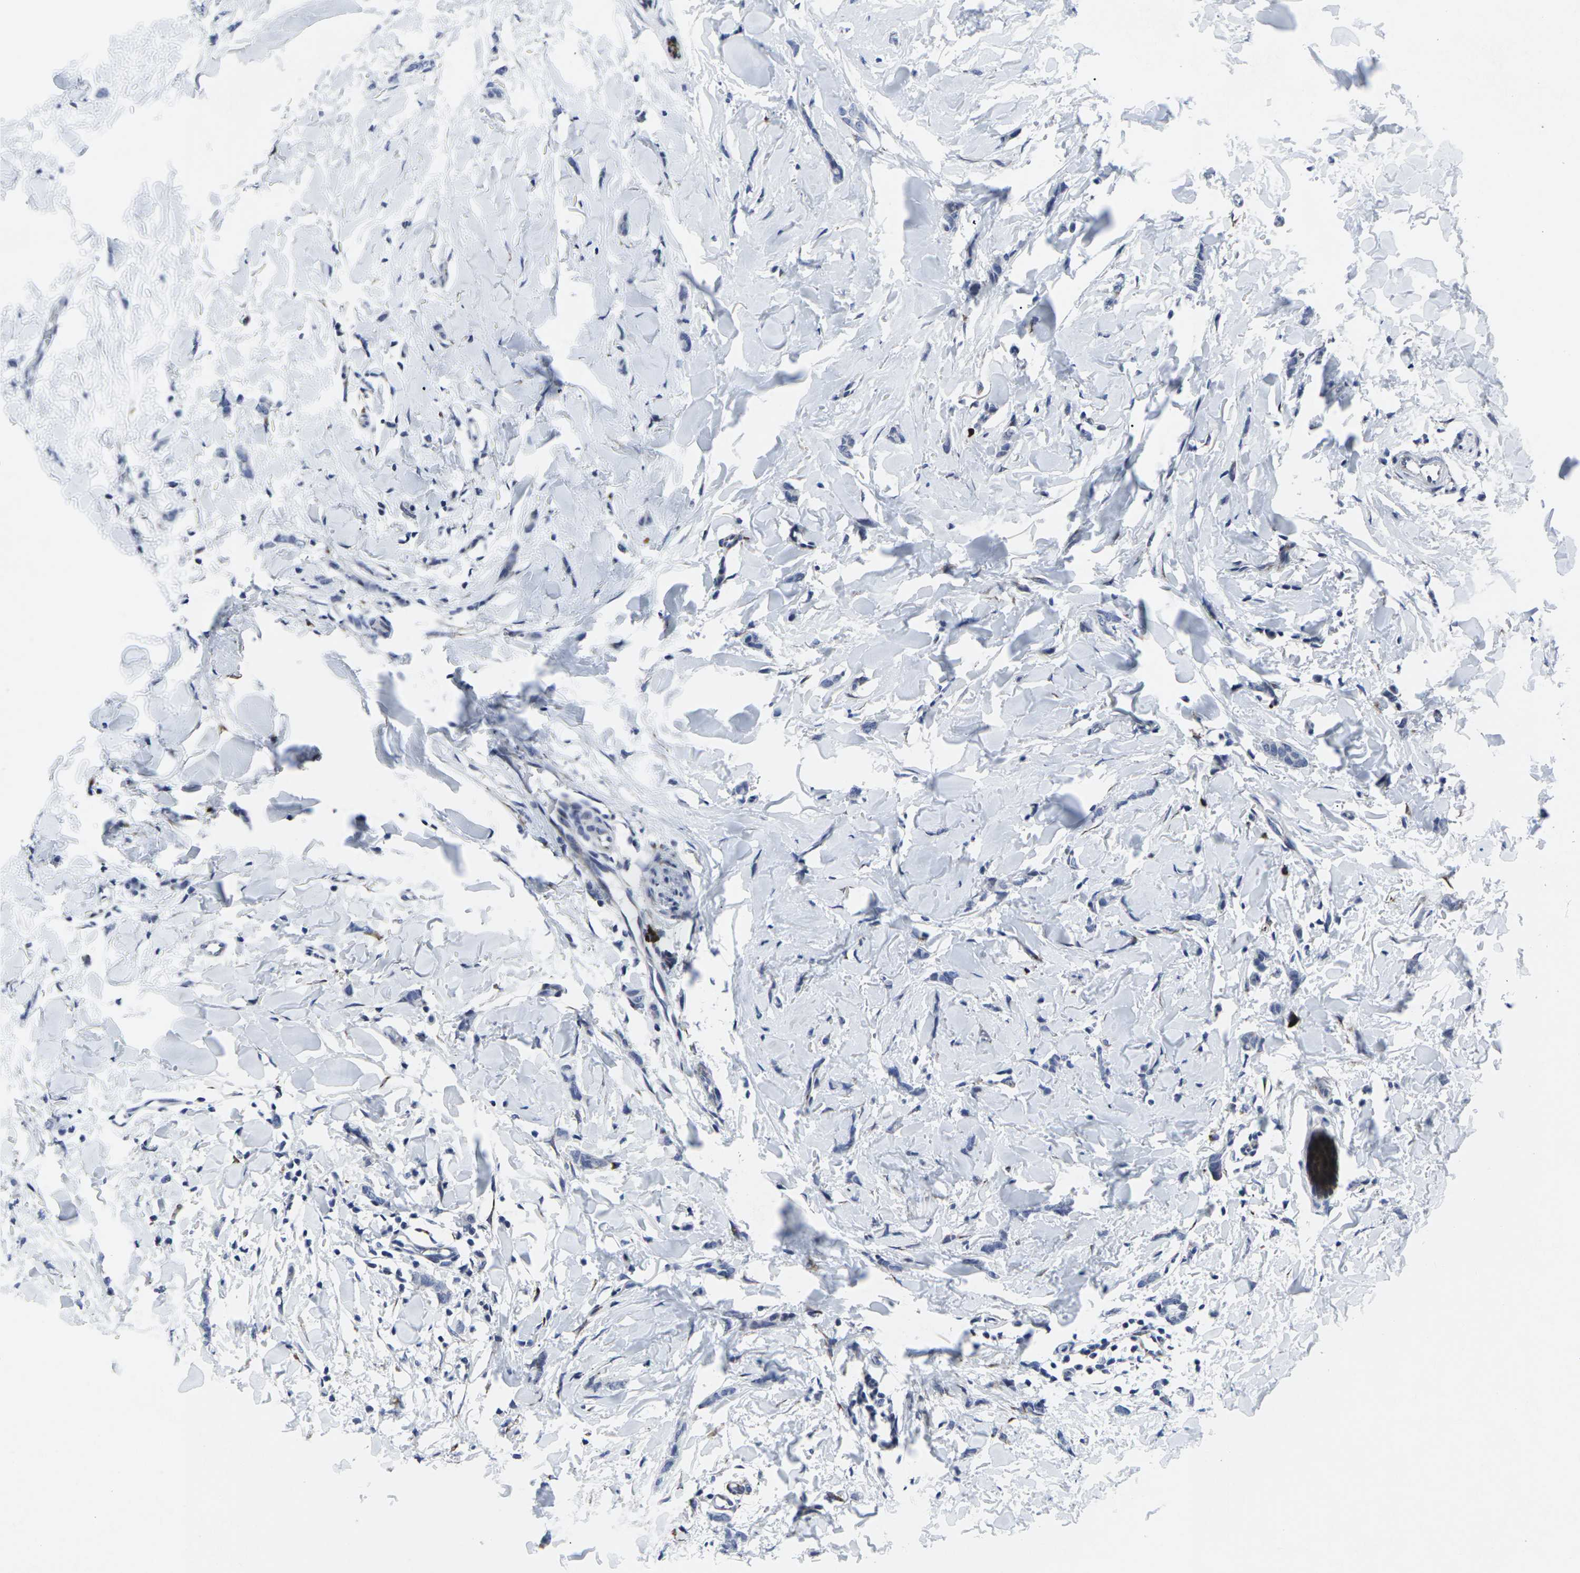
{"staining": {"intensity": "negative", "quantity": "none", "location": "none"}, "tissue": "breast cancer", "cell_type": "Tumor cells", "image_type": "cancer", "snomed": [{"axis": "morphology", "description": "Lobular carcinoma"}, {"axis": "topography", "description": "Skin"}, {"axis": "topography", "description": "Breast"}], "caption": "Breast cancer (lobular carcinoma) was stained to show a protein in brown. There is no significant staining in tumor cells.", "gene": "RPN1", "patient": {"sex": "female", "age": 46}}